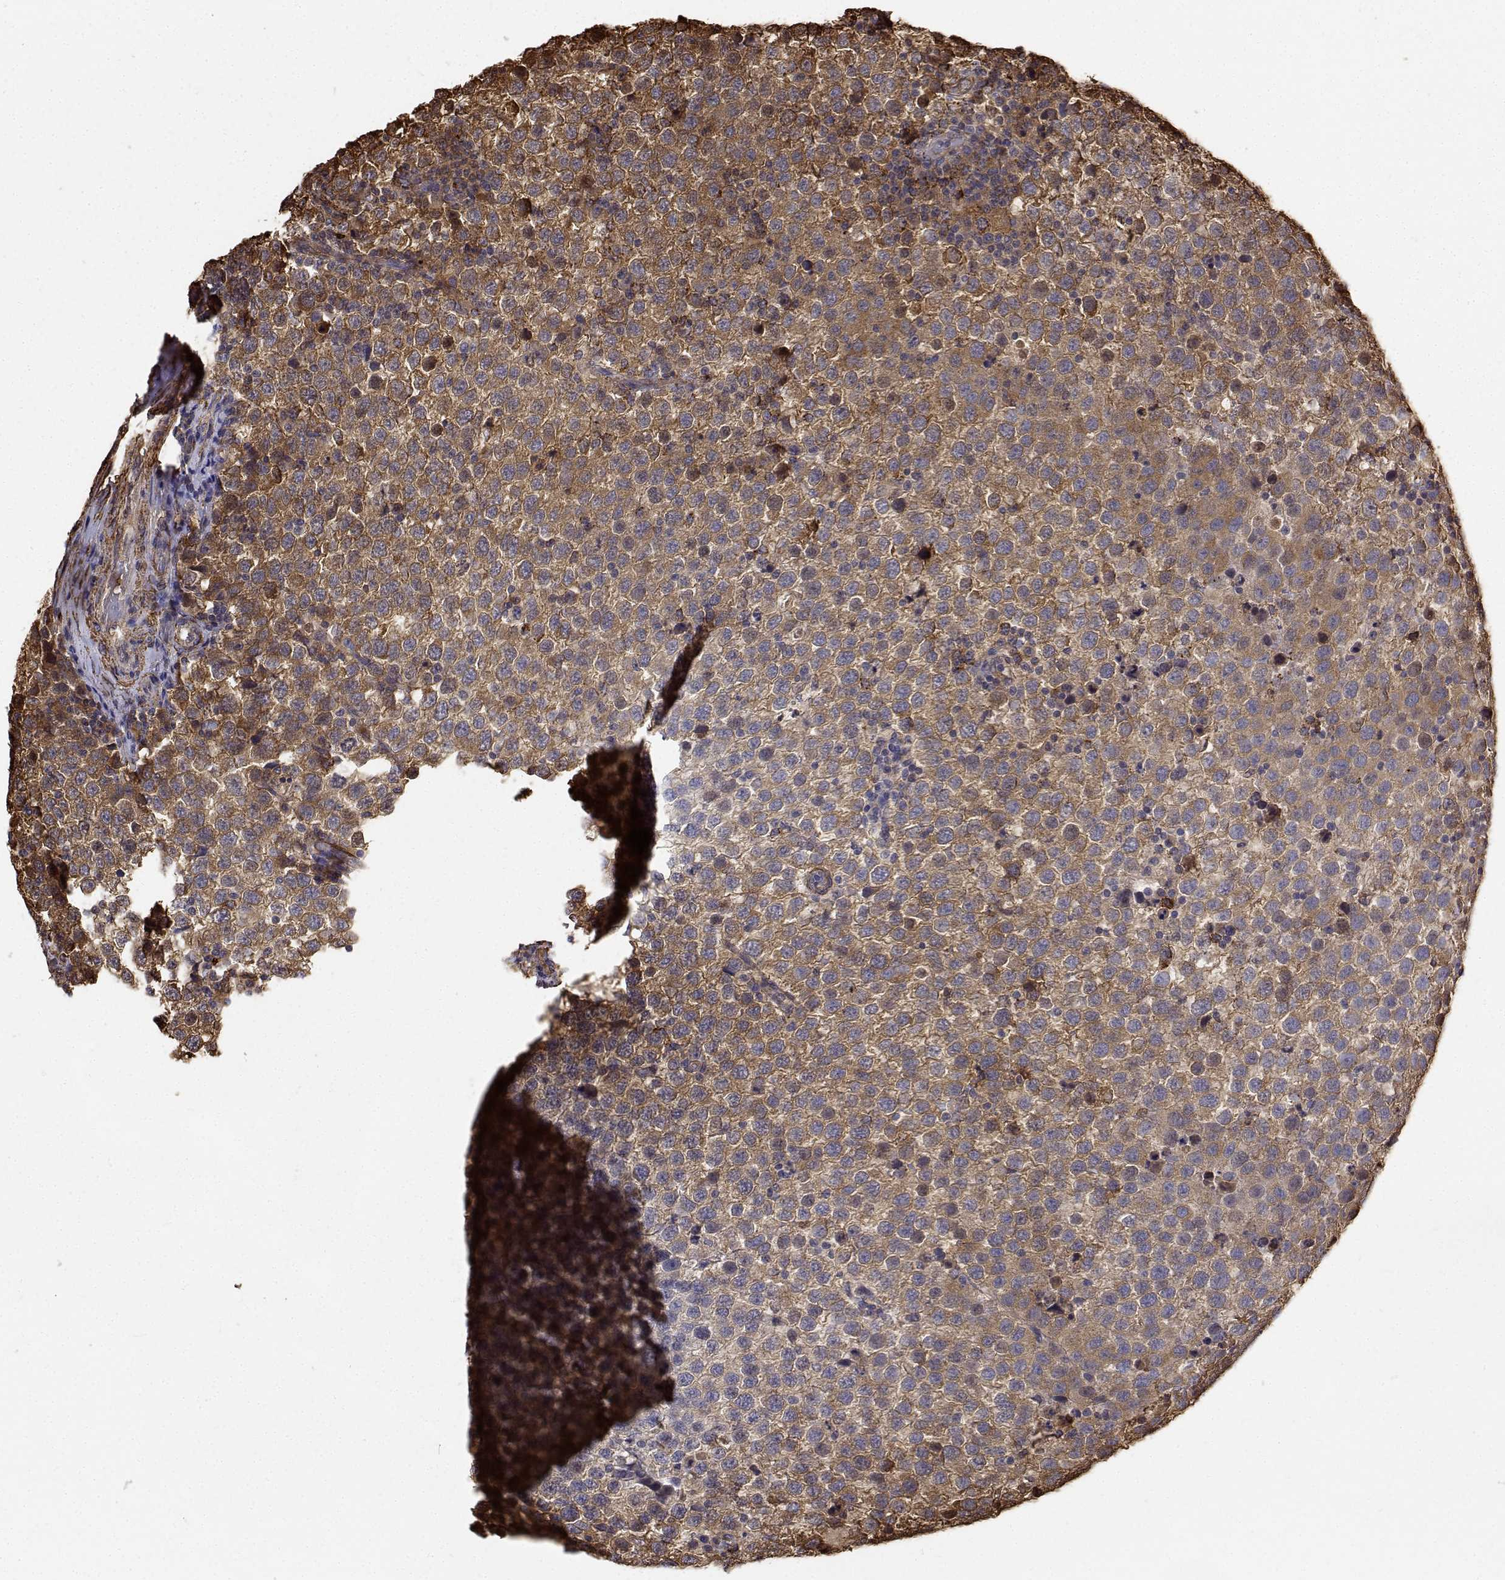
{"staining": {"intensity": "moderate", "quantity": ">75%", "location": "cytoplasmic/membranous"}, "tissue": "testis cancer", "cell_type": "Tumor cells", "image_type": "cancer", "snomed": [{"axis": "morphology", "description": "Seminoma, NOS"}, {"axis": "topography", "description": "Testis"}], "caption": "Immunohistochemistry micrograph of human testis cancer stained for a protein (brown), which exhibits medium levels of moderate cytoplasmic/membranous positivity in about >75% of tumor cells.", "gene": "PCID2", "patient": {"sex": "male", "age": 34}}